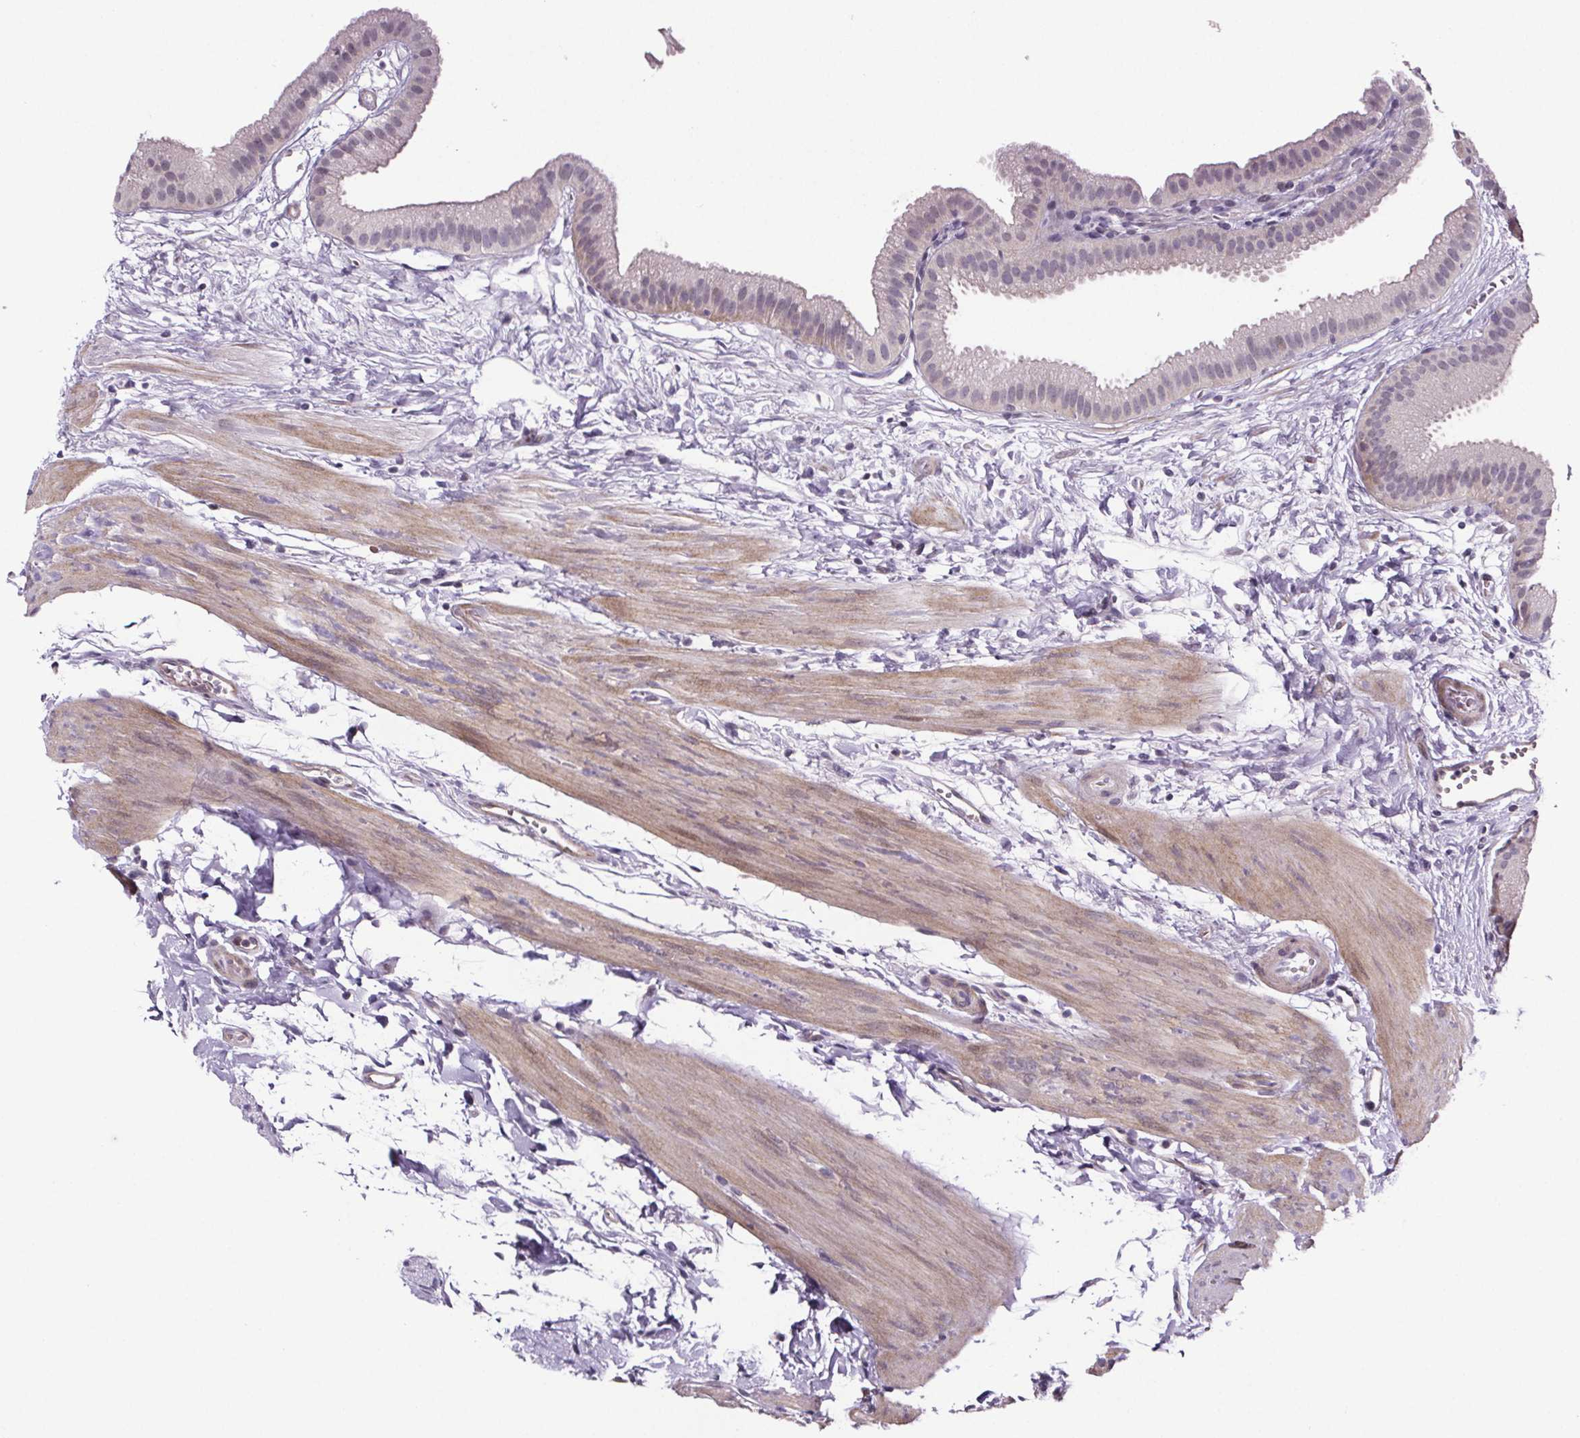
{"staining": {"intensity": "negative", "quantity": "none", "location": "none"}, "tissue": "gallbladder", "cell_type": "Glandular cells", "image_type": "normal", "snomed": [{"axis": "morphology", "description": "Normal tissue, NOS"}, {"axis": "topography", "description": "Gallbladder"}], "caption": "A histopathology image of human gallbladder is negative for staining in glandular cells. The staining was performed using DAB to visualize the protein expression in brown, while the nuclei were stained in blue with hematoxylin (Magnification: 20x).", "gene": "TTC12", "patient": {"sex": "female", "age": 63}}